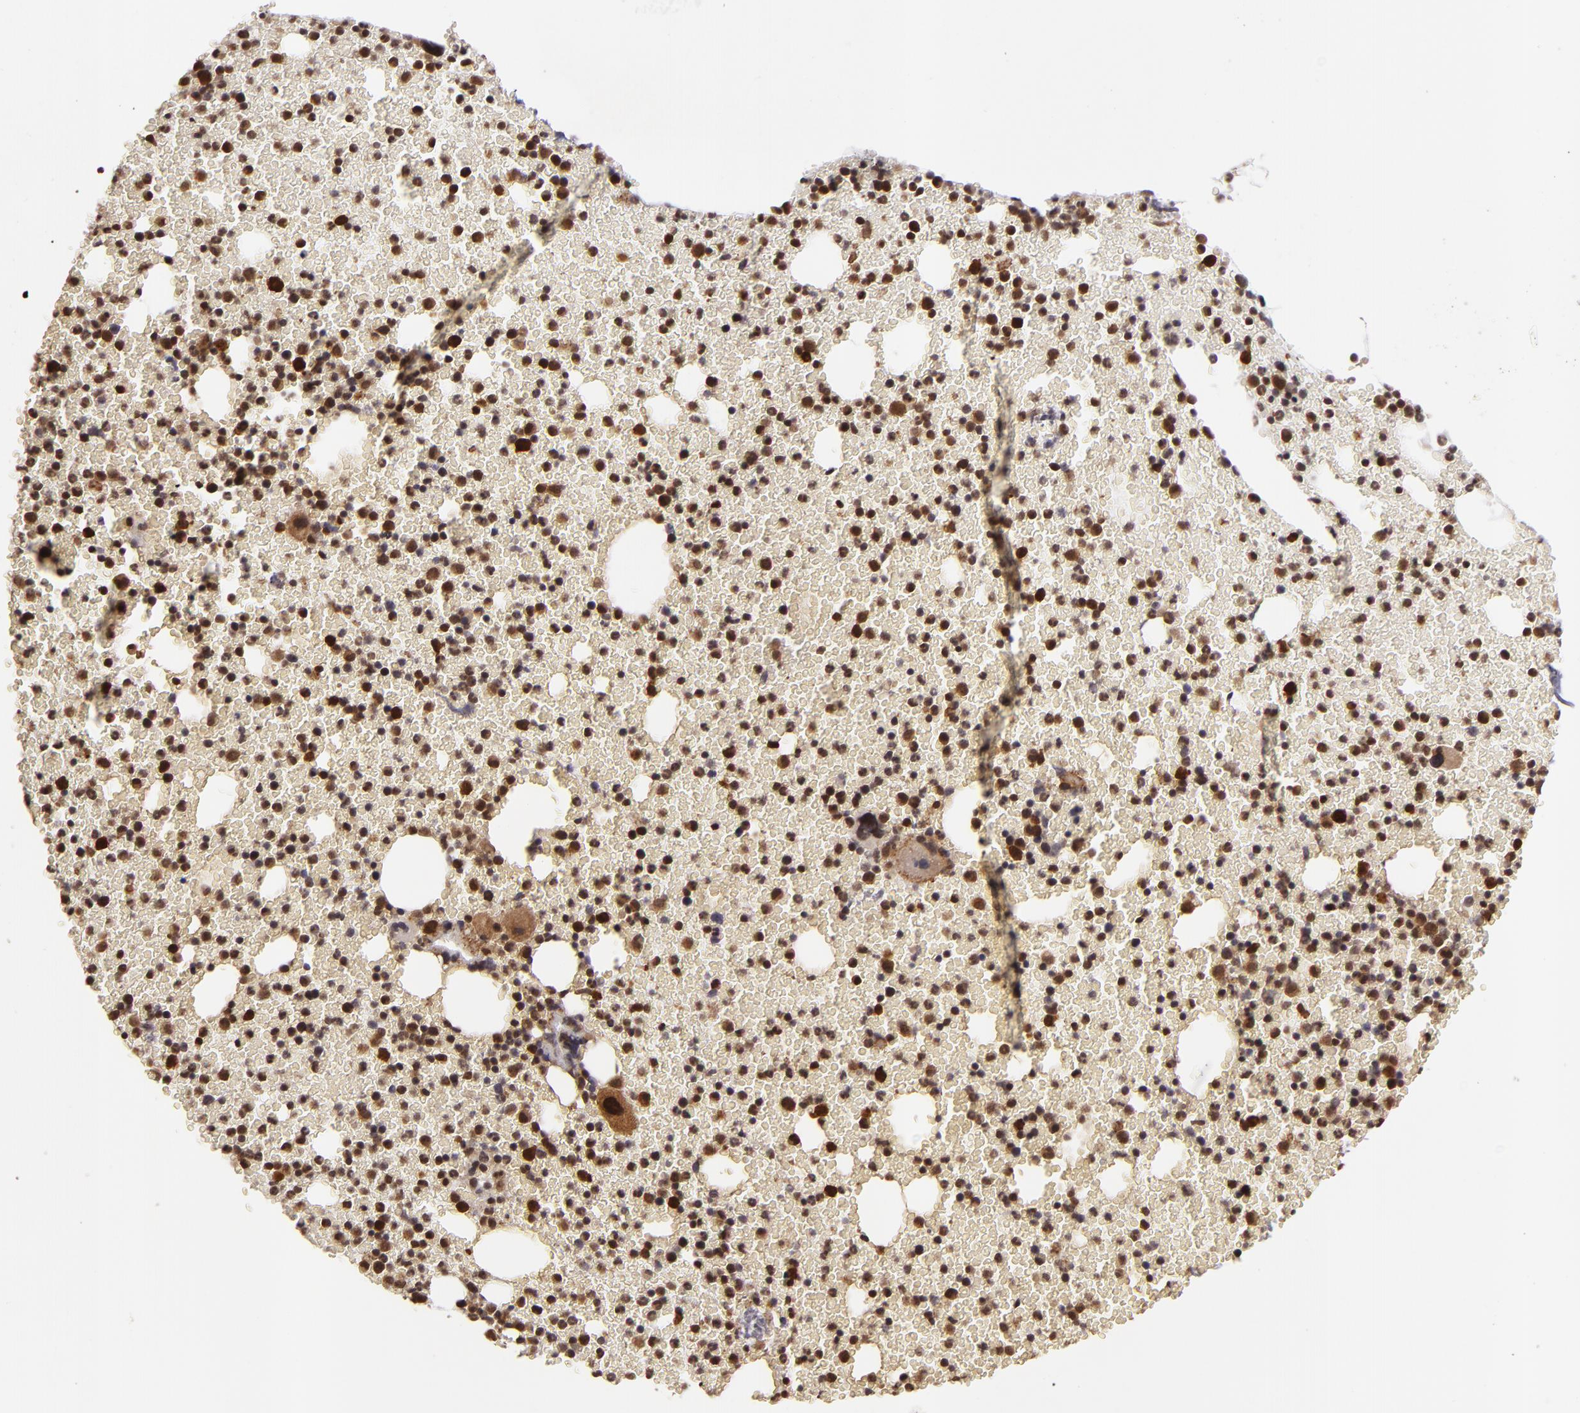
{"staining": {"intensity": "strong", "quantity": "25%-75%", "location": "nuclear"}, "tissue": "bone marrow", "cell_type": "Hematopoietic cells", "image_type": "normal", "snomed": [{"axis": "morphology", "description": "Normal tissue, NOS"}, {"axis": "topography", "description": "Bone marrow"}], "caption": "Benign bone marrow was stained to show a protein in brown. There is high levels of strong nuclear expression in about 25%-75% of hematopoietic cells. Using DAB (3,3'-diaminobenzidine) (brown) and hematoxylin (blue) stains, captured at high magnification using brightfield microscopy.", "gene": "ZBTB33", "patient": {"sex": "female", "age": 41}}